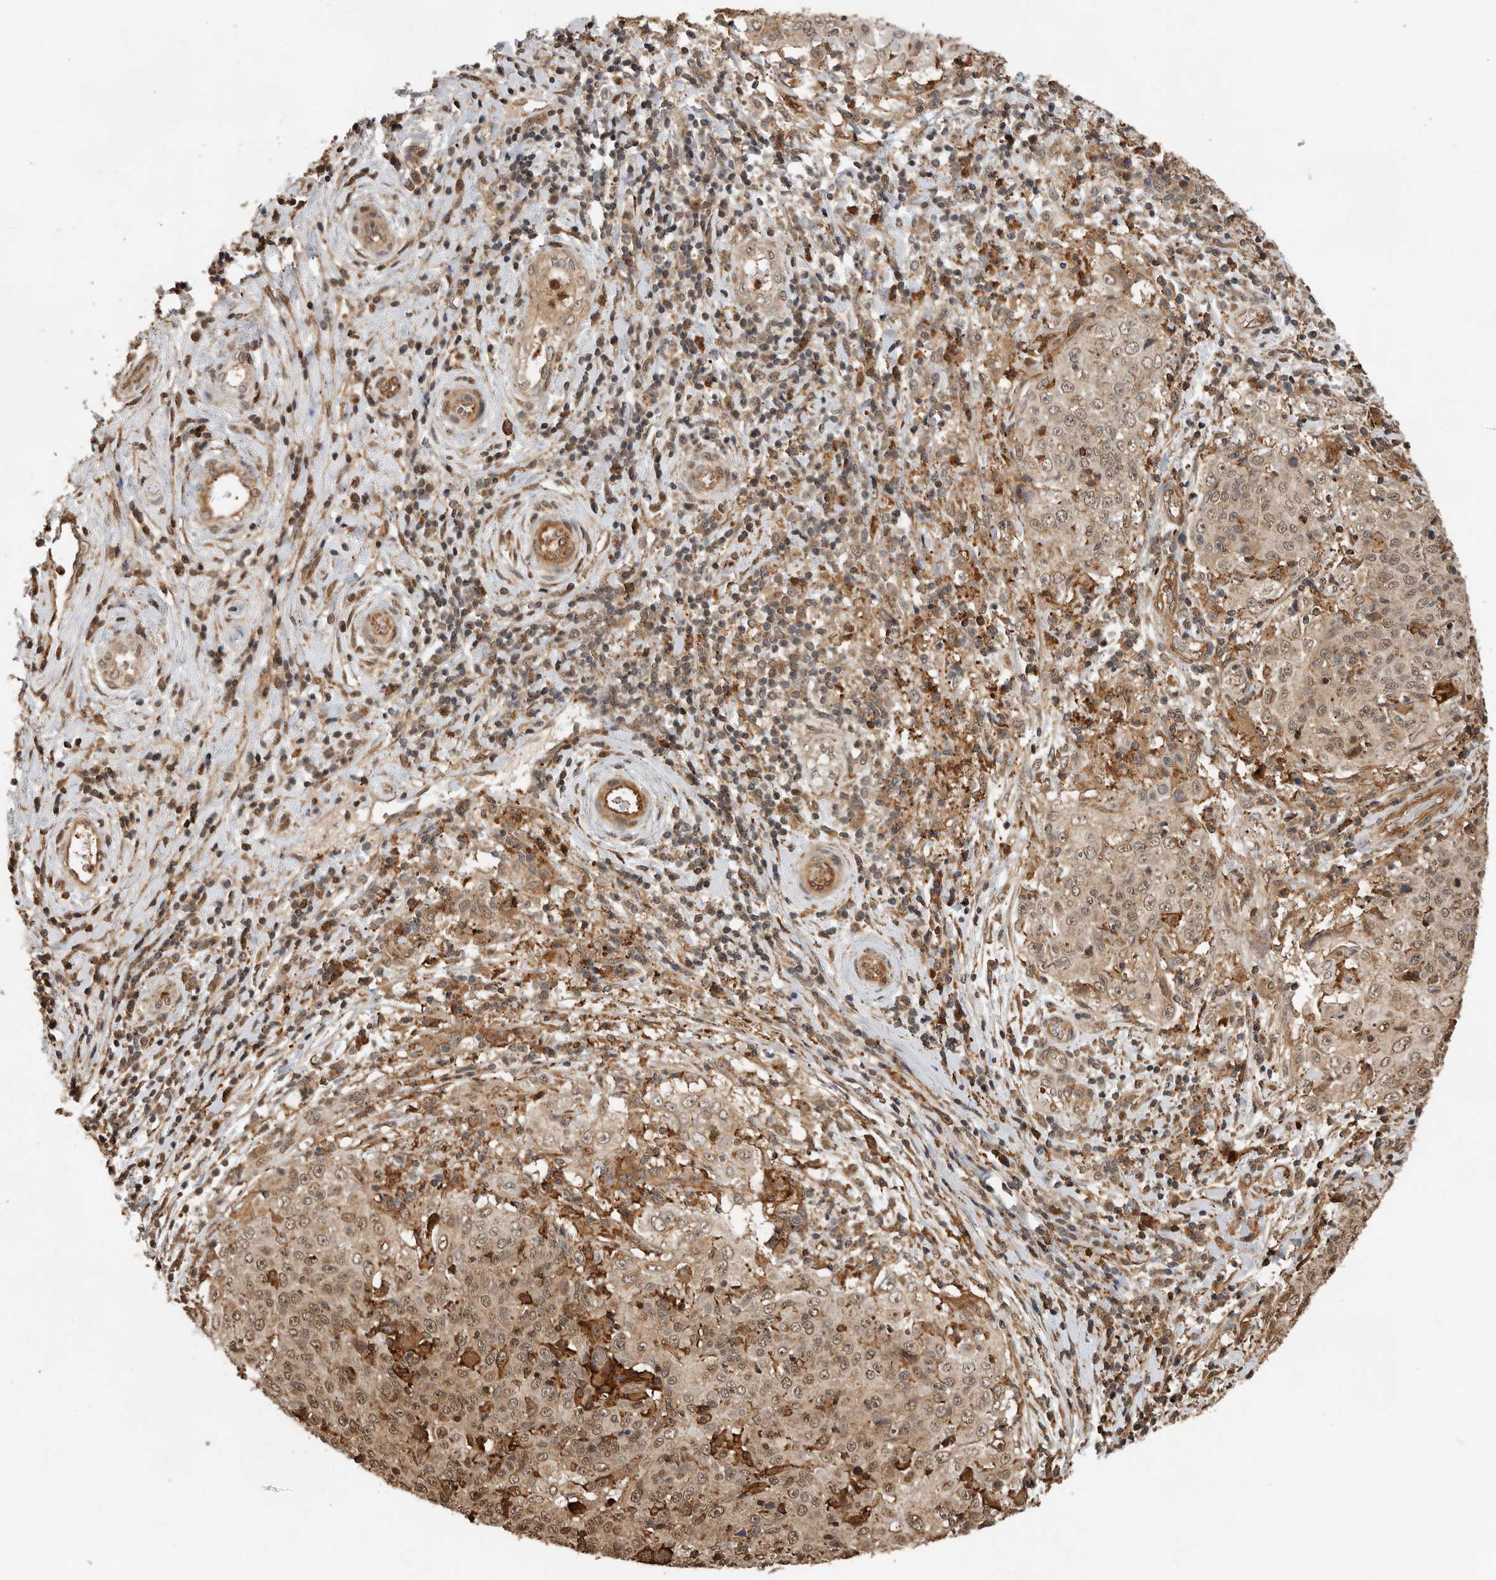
{"staining": {"intensity": "moderate", "quantity": "25%-75%", "location": "cytoplasmic/membranous,nuclear"}, "tissue": "cervical cancer", "cell_type": "Tumor cells", "image_type": "cancer", "snomed": [{"axis": "morphology", "description": "Squamous cell carcinoma, NOS"}, {"axis": "topography", "description": "Cervix"}], "caption": "Protein staining of cervical cancer (squamous cell carcinoma) tissue exhibits moderate cytoplasmic/membranous and nuclear positivity in approximately 25%-75% of tumor cells. The staining was performed using DAB (3,3'-diaminobenzidine), with brown indicating positive protein expression. Nuclei are stained blue with hematoxylin.", "gene": "RNF157", "patient": {"sex": "female", "age": 48}}